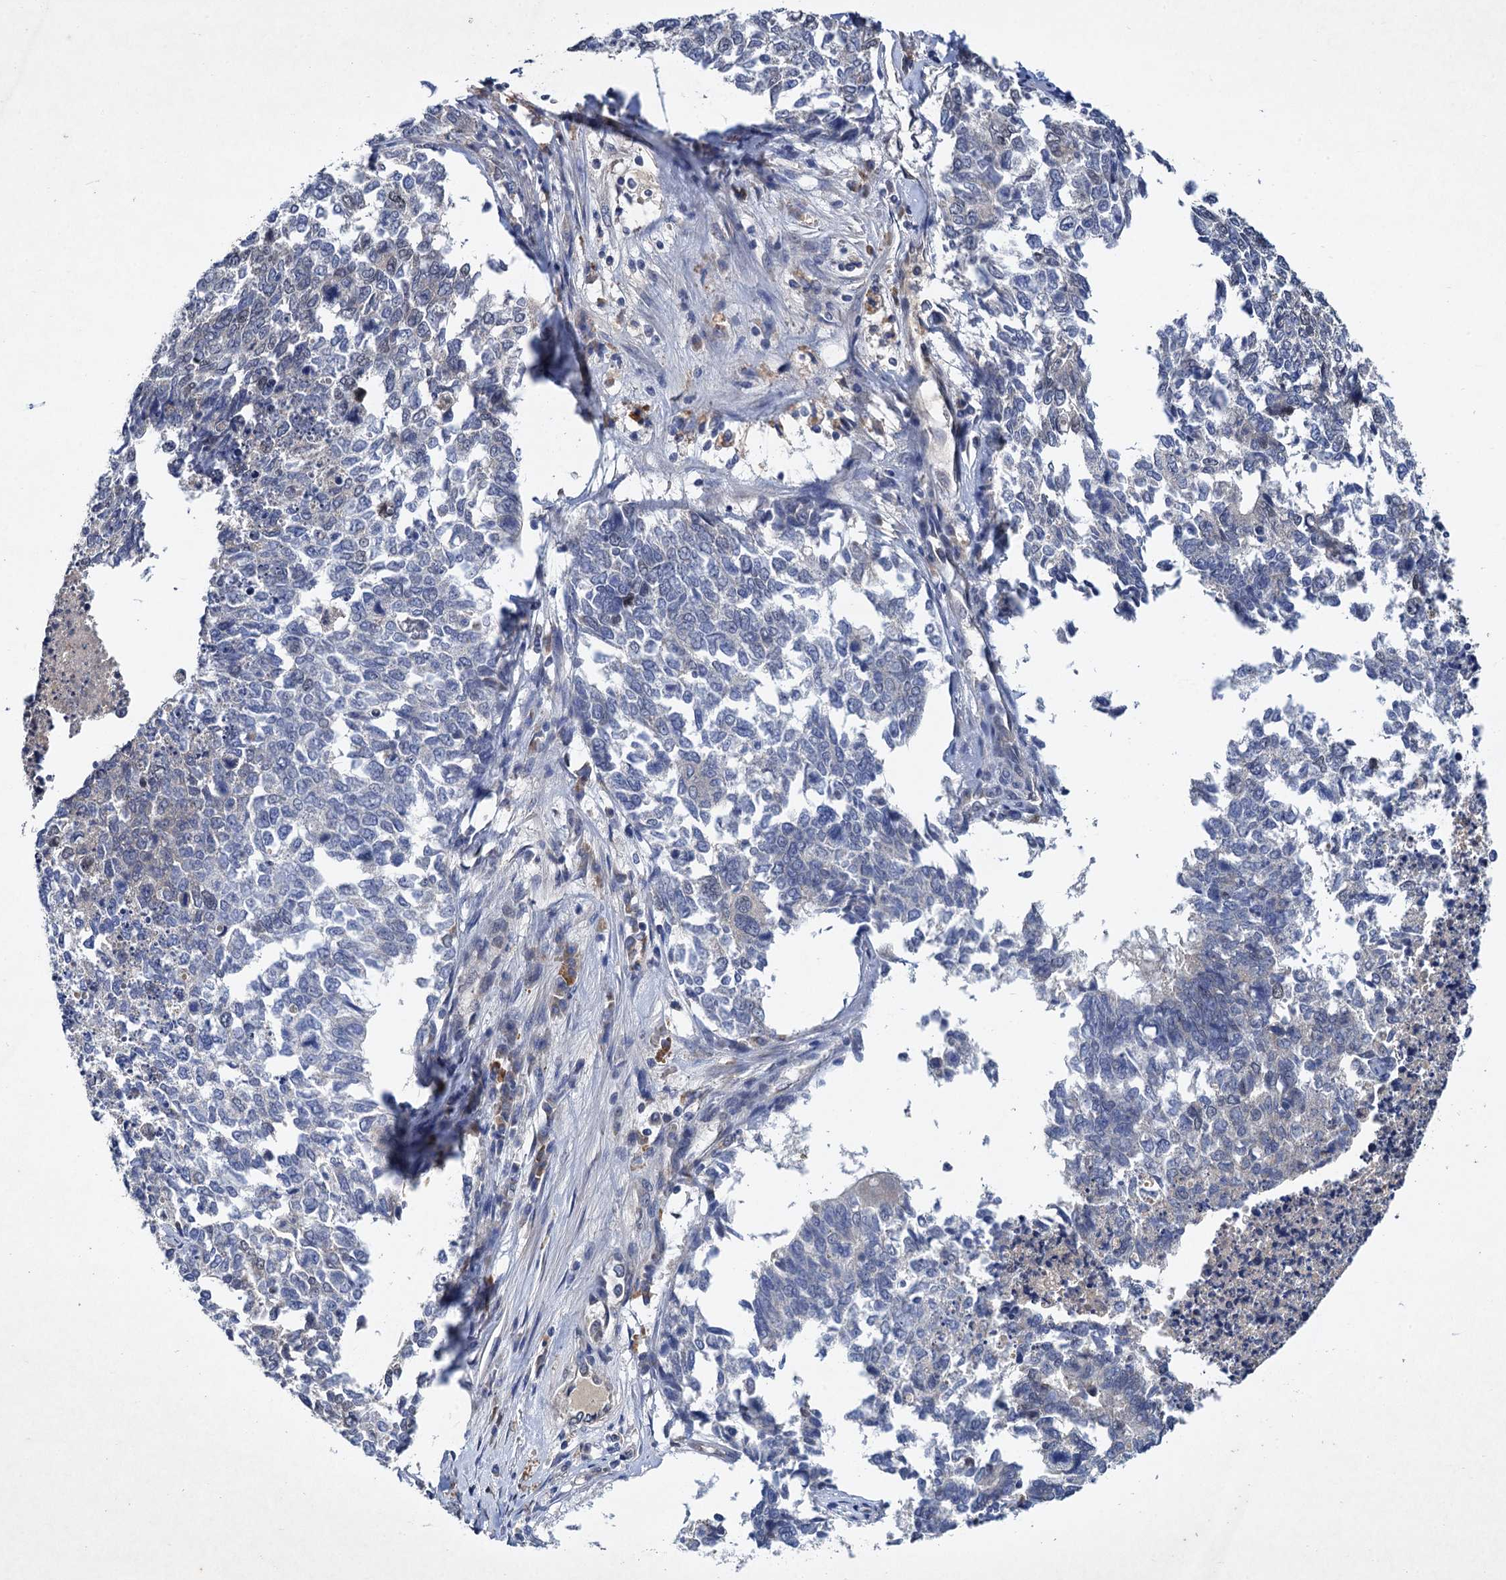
{"staining": {"intensity": "negative", "quantity": "none", "location": "none"}, "tissue": "cervical cancer", "cell_type": "Tumor cells", "image_type": "cancer", "snomed": [{"axis": "morphology", "description": "Squamous cell carcinoma, NOS"}, {"axis": "topography", "description": "Cervix"}], "caption": "Immunohistochemistry (IHC) photomicrograph of neoplastic tissue: cervical cancer (squamous cell carcinoma) stained with DAB reveals no significant protein expression in tumor cells.", "gene": "TMEM39B", "patient": {"sex": "female", "age": 63}}